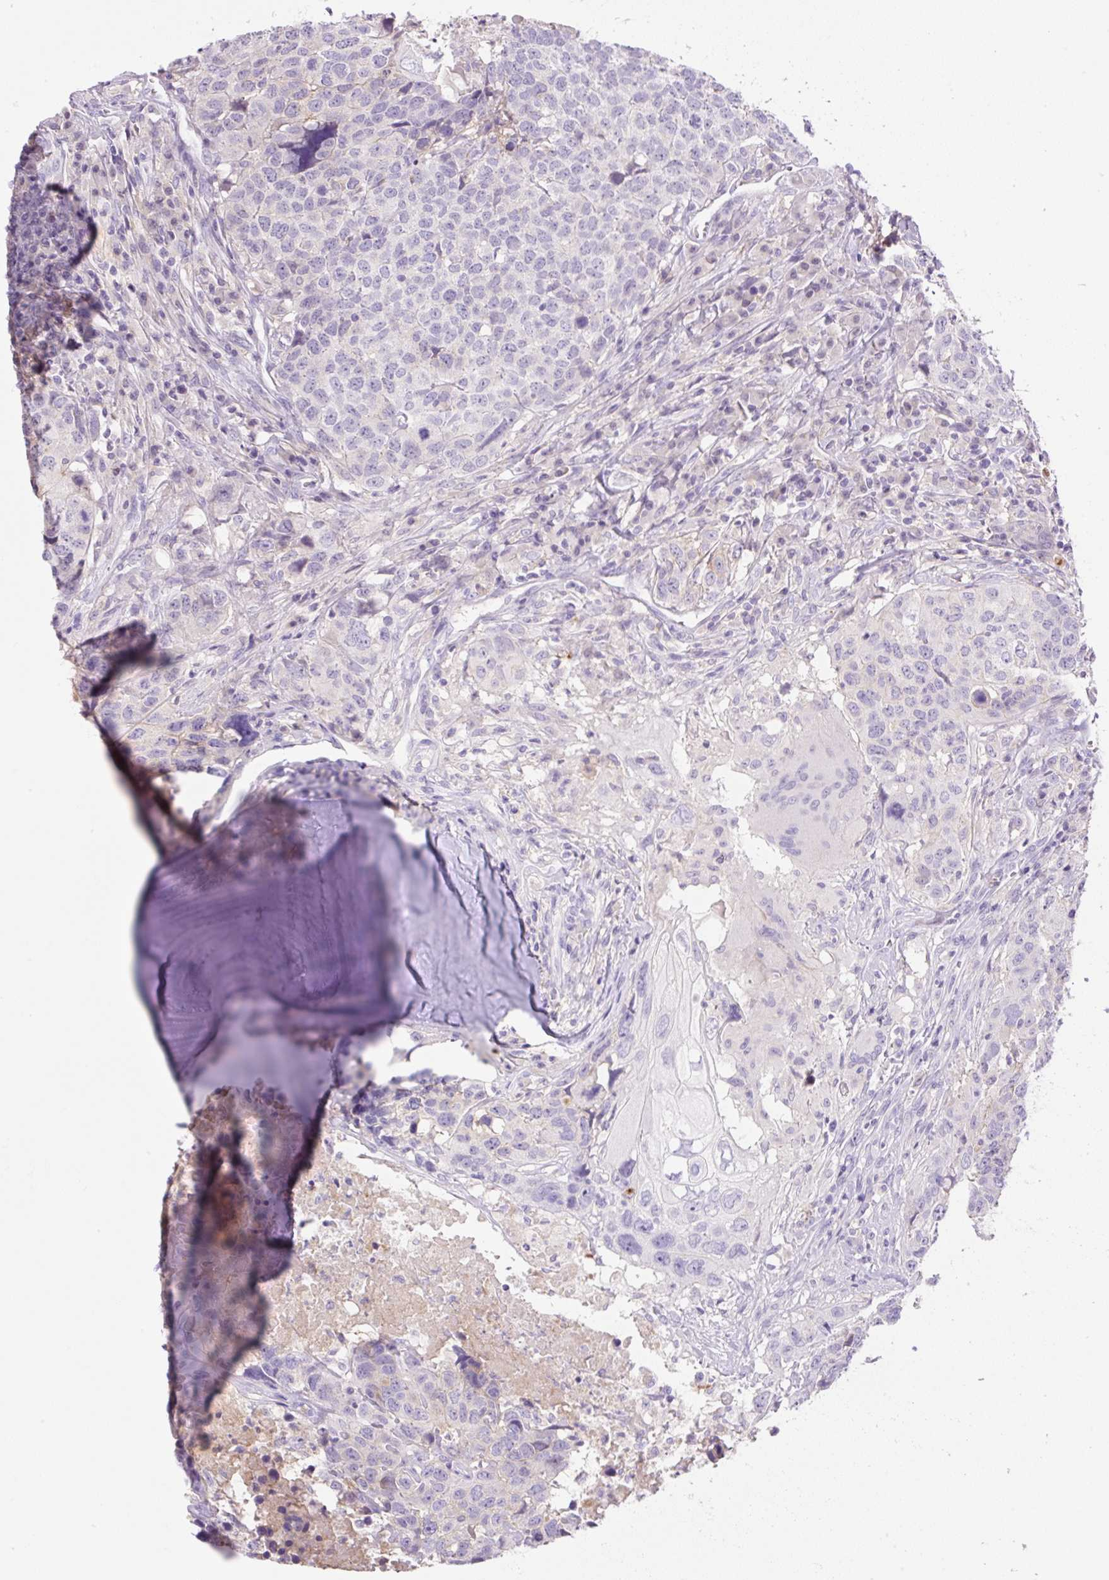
{"staining": {"intensity": "negative", "quantity": "none", "location": "none"}, "tissue": "head and neck cancer", "cell_type": "Tumor cells", "image_type": "cancer", "snomed": [{"axis": "morphology", "description": "Normal tissue, NOS"}, {"axis": "morphology", "description": "Squamous cell carcinoma, NOS"}, {"axis": "topography", "description": "Skeletal muscle"}, {"axis": "topography", "description": "Vascular tissue"}, {"axis": "topography", "description": "Peripheral nerve tissue"}, {"axis": "topography", "description": "Head-Neck"}], "caption": "A photomicrograph of human squamous cell carcinoma (head and neck) is negative for staining in tumor cells.", "gene": "TDRD15", "patient": {"sex": "male", "age": 66}}